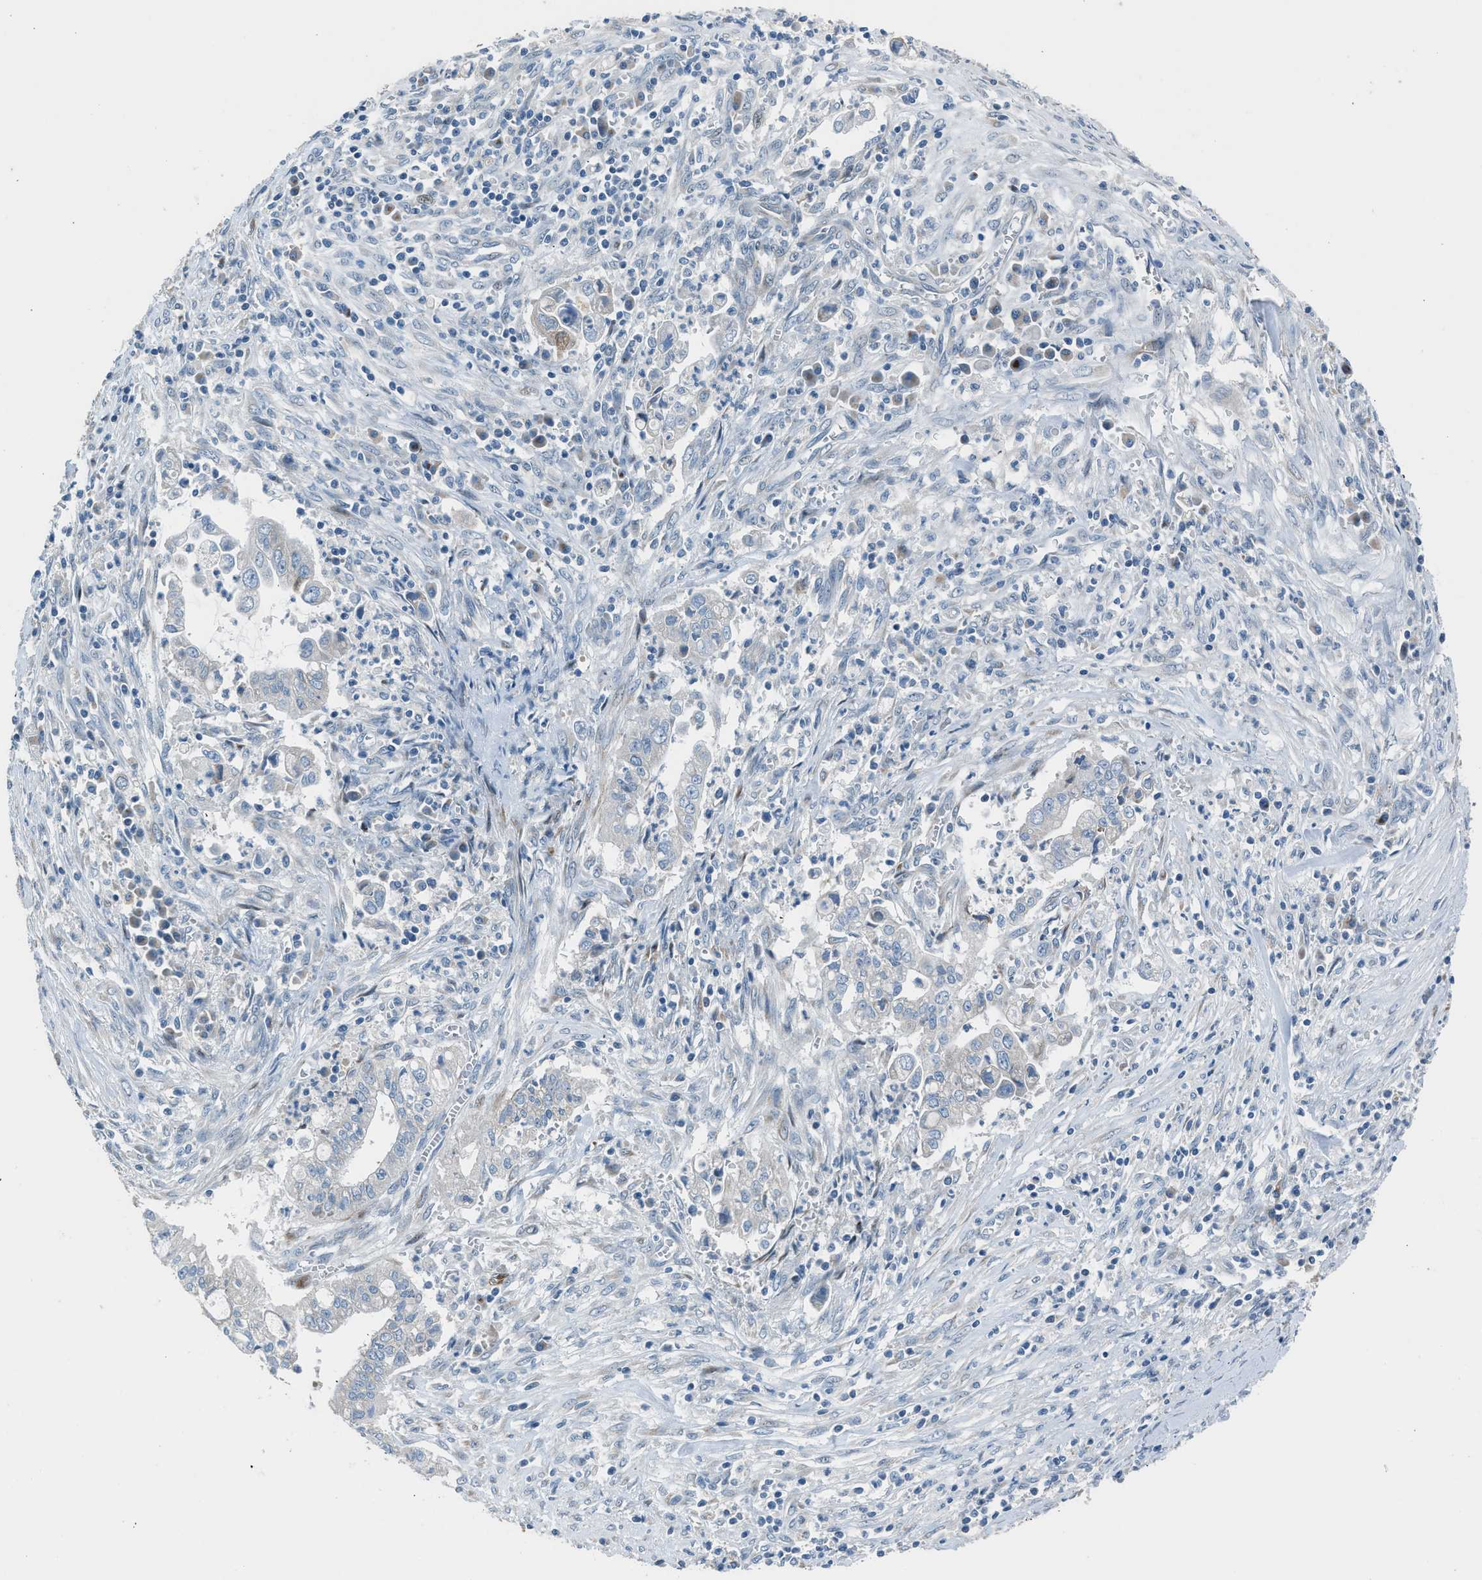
{"staining": {"intensity": "negative", "quantity": "none", "location": "none"}, "tissue": "cervical cancer", "cell_type": "Tumor cells", "image_type": "cancer", "snomed": [{"axis": "morphology", "description": "Adenocarcinoma, NOS"}, {"axis": "topography", "description": "Cervix"}], "caption": "Immunohistochemistry image of human adenocarcinoma (cervical) stained for a protein (brown), which reveals no positivity in tumor cells.", "gene": "RNF41", "patient": {"sex": "female", "age": 44}}